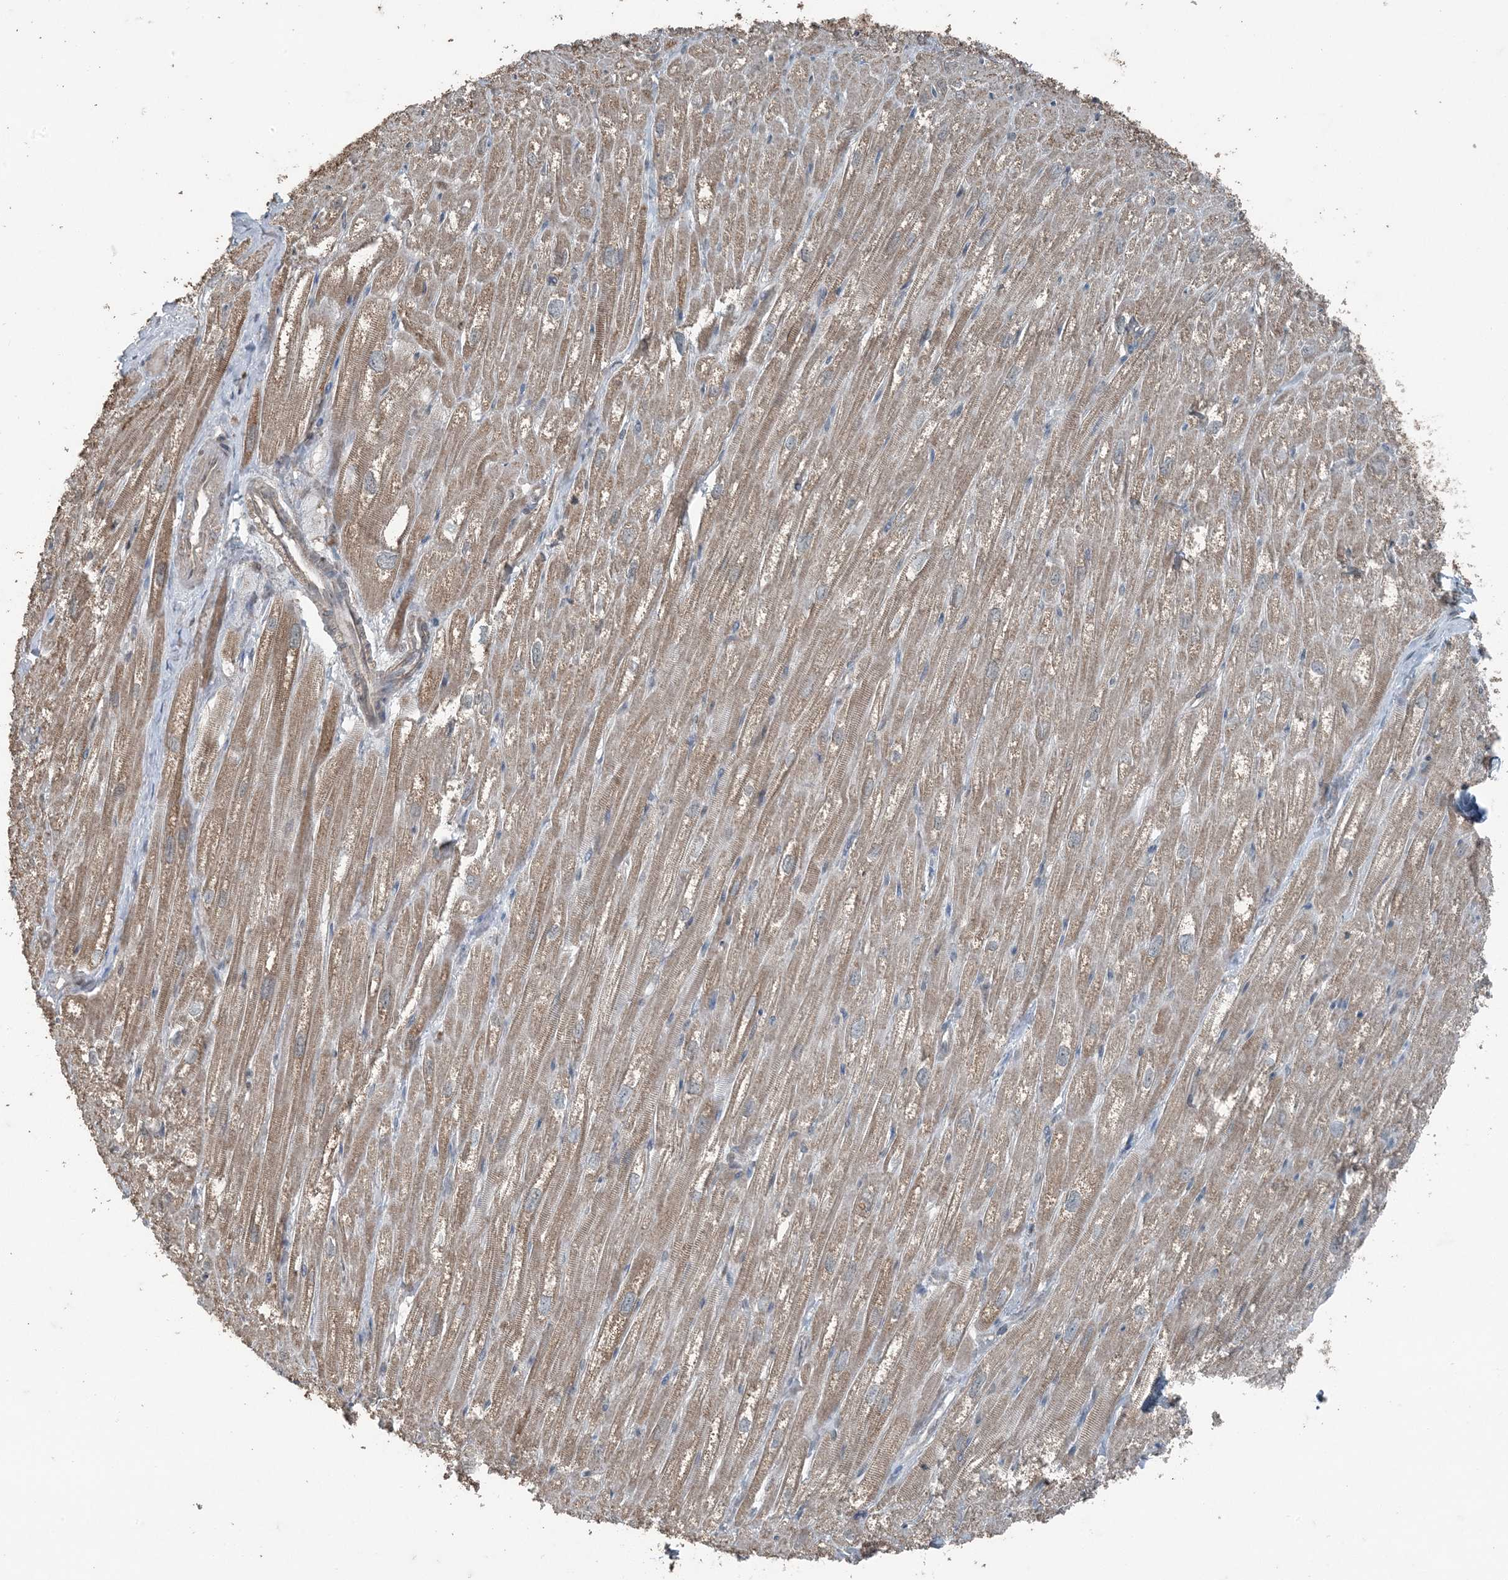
{"staining": {"intensity": "moderate", "quantity": ">75%", "location": "cytoplasmic/membranous"}, "tissue": "heart muscle", "cell_type": "Cardiomyocytes", "image_type": "normal", "snomed": [{"axis": "morphology", "description": "Normal tissue, NOS"}, {"axis": "topography", "description": "Heart"}], "caption": "Immunohistochemical staining of normal heart muscle displays medium levels of moderate cytoplasmic/membranous positivity in approximately >75% of cardiomyocytes.", "gene": "GNL1", "patient": {"sex": "male", "age": 50}}